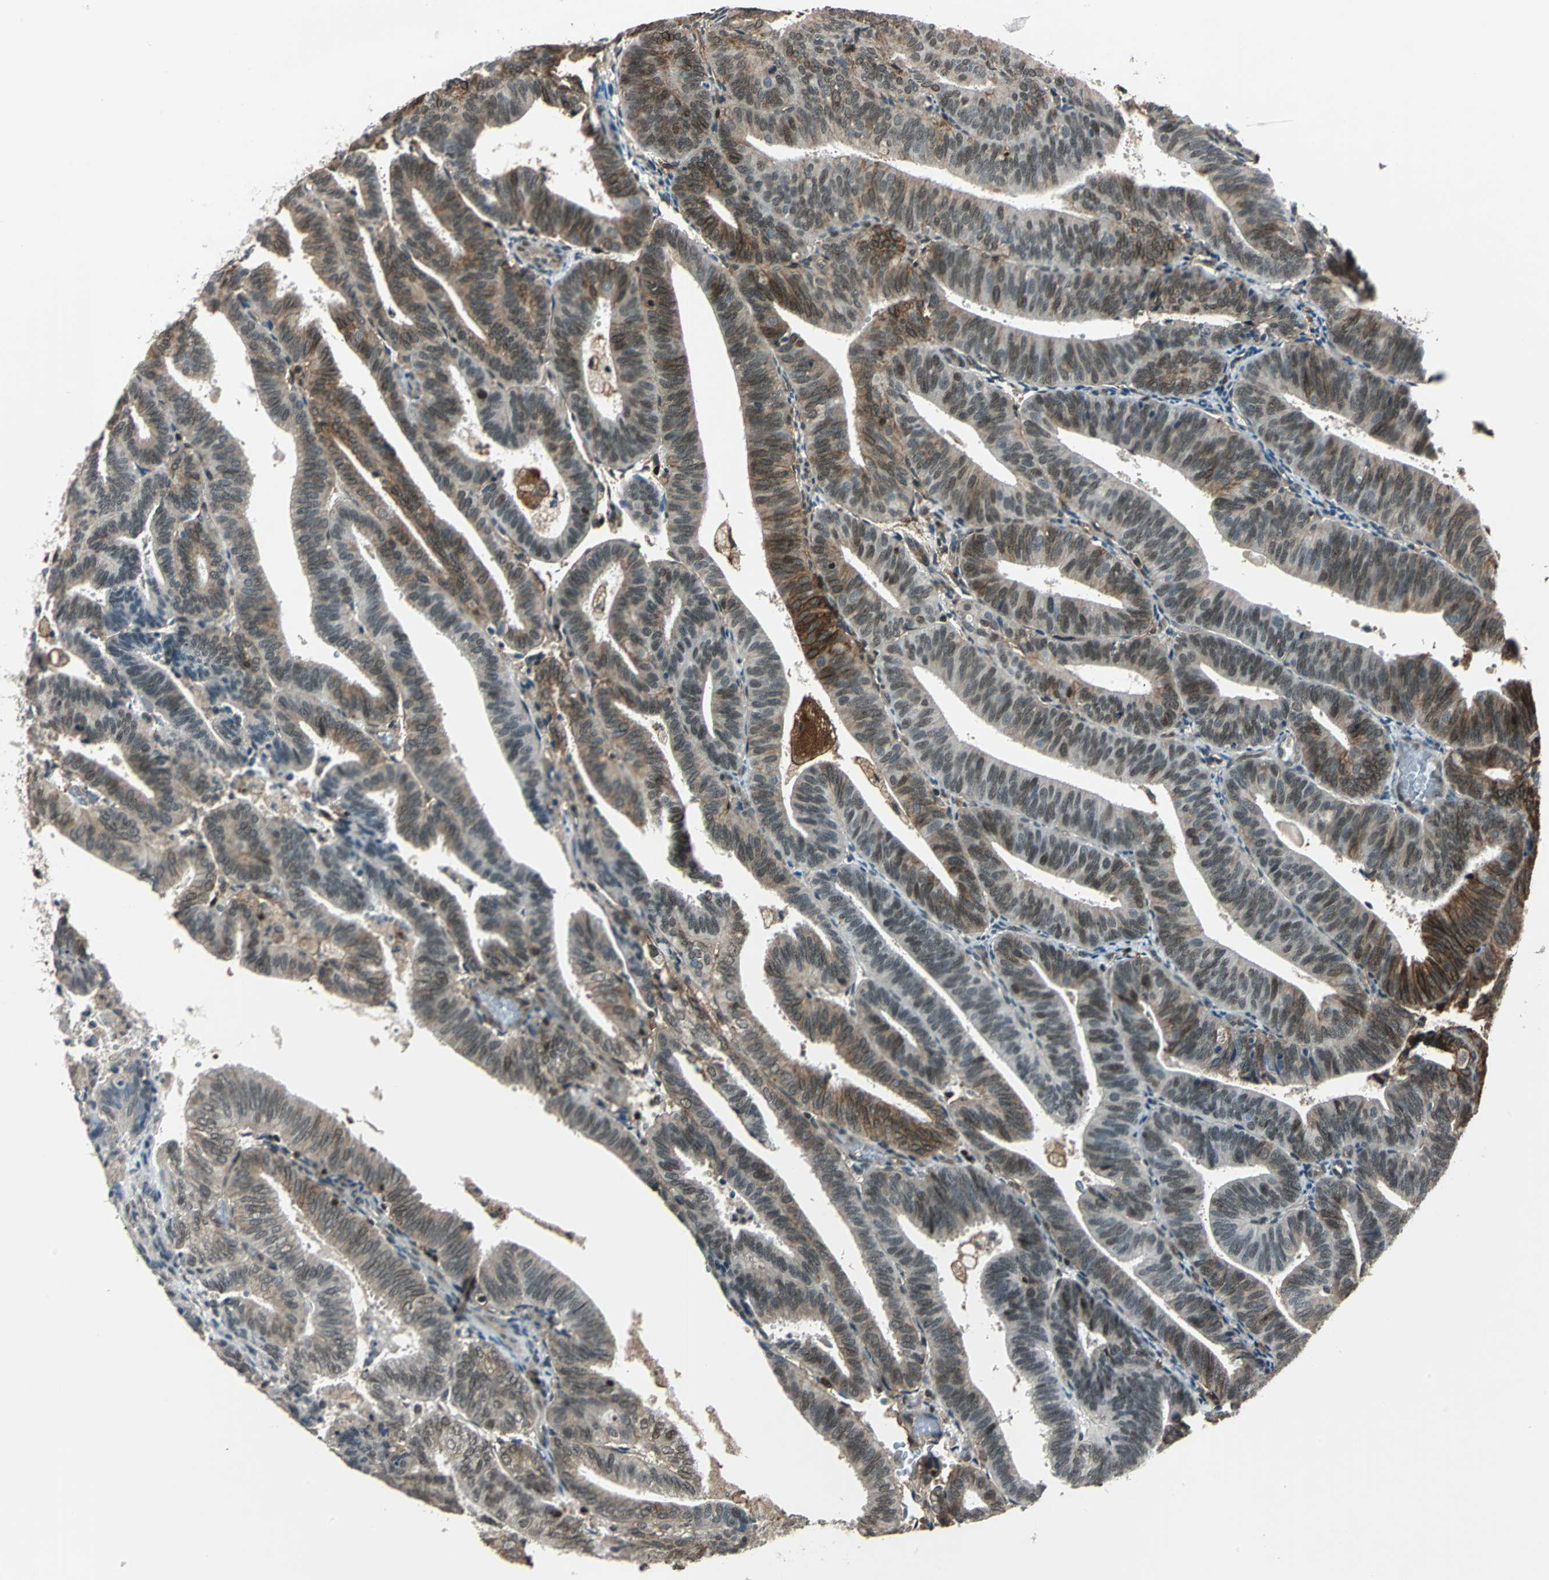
{"staining": {"intensity": "moderate", "quantity": "25%-75%", "location": "cytoplasmic/membranous,nuclear"}, "tissue": "endometrial cancer", "cell_type": "Tumor cells", "image_type": "cancer", "snomed": [{"axis": "morphology", "description": "Adenocarcinoma, NOS"}, {"axis": "topography", "description": "Uterus"}], "caption": "Endometrial cancer (adenocarcinoma) stained with immunohistochemistry displays moderate cytoplasmic/membranous and nuclear positivity in approximately 25%-75% of tumor cells.", "gene": "NR2C2", "patient": {"sex": "female", "age": 60}}